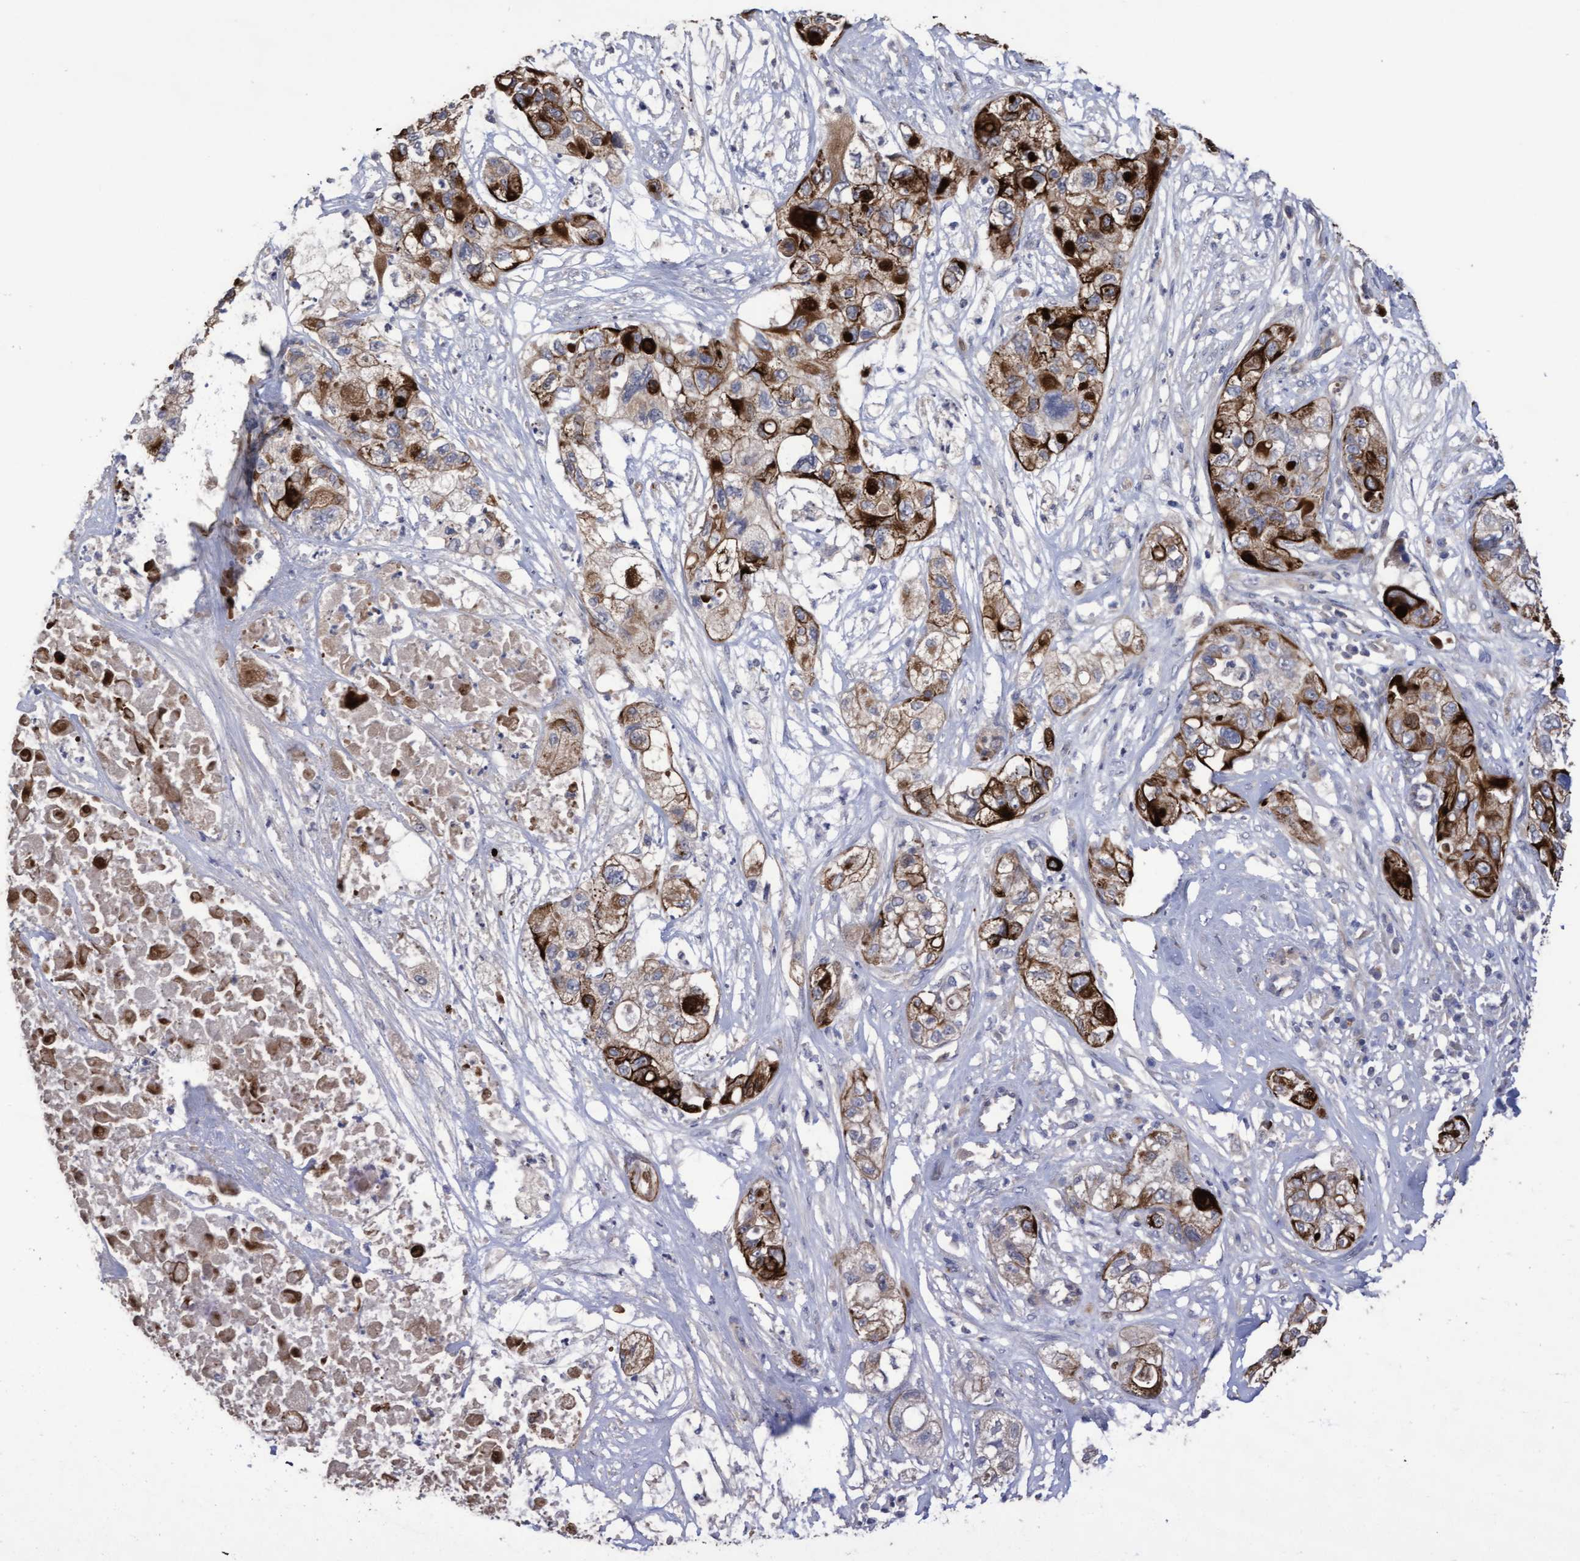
{"staining": {"intensity": "strong", "quantity": "25%-75%", "location": "cytoplasmic/membranous"}, "tissue": "pancreatic cancer", "cell_type": "Tumor cells", "image_type": "cancer", "snomed": [{"axis": "morphology", "description": "Adenocarcinoma, NOS"}, {"axis": "topography", "description": "Pancreas"}], "caption": "Immunohistochemical staining of adenocarcinoma (pancreatic) exhibits strong cytoplasmic/membranous protein expression in approximately 25%-75% of tumor cells.", "gene": "KRT24", "patient": {"sex": "female", "age": 78}}